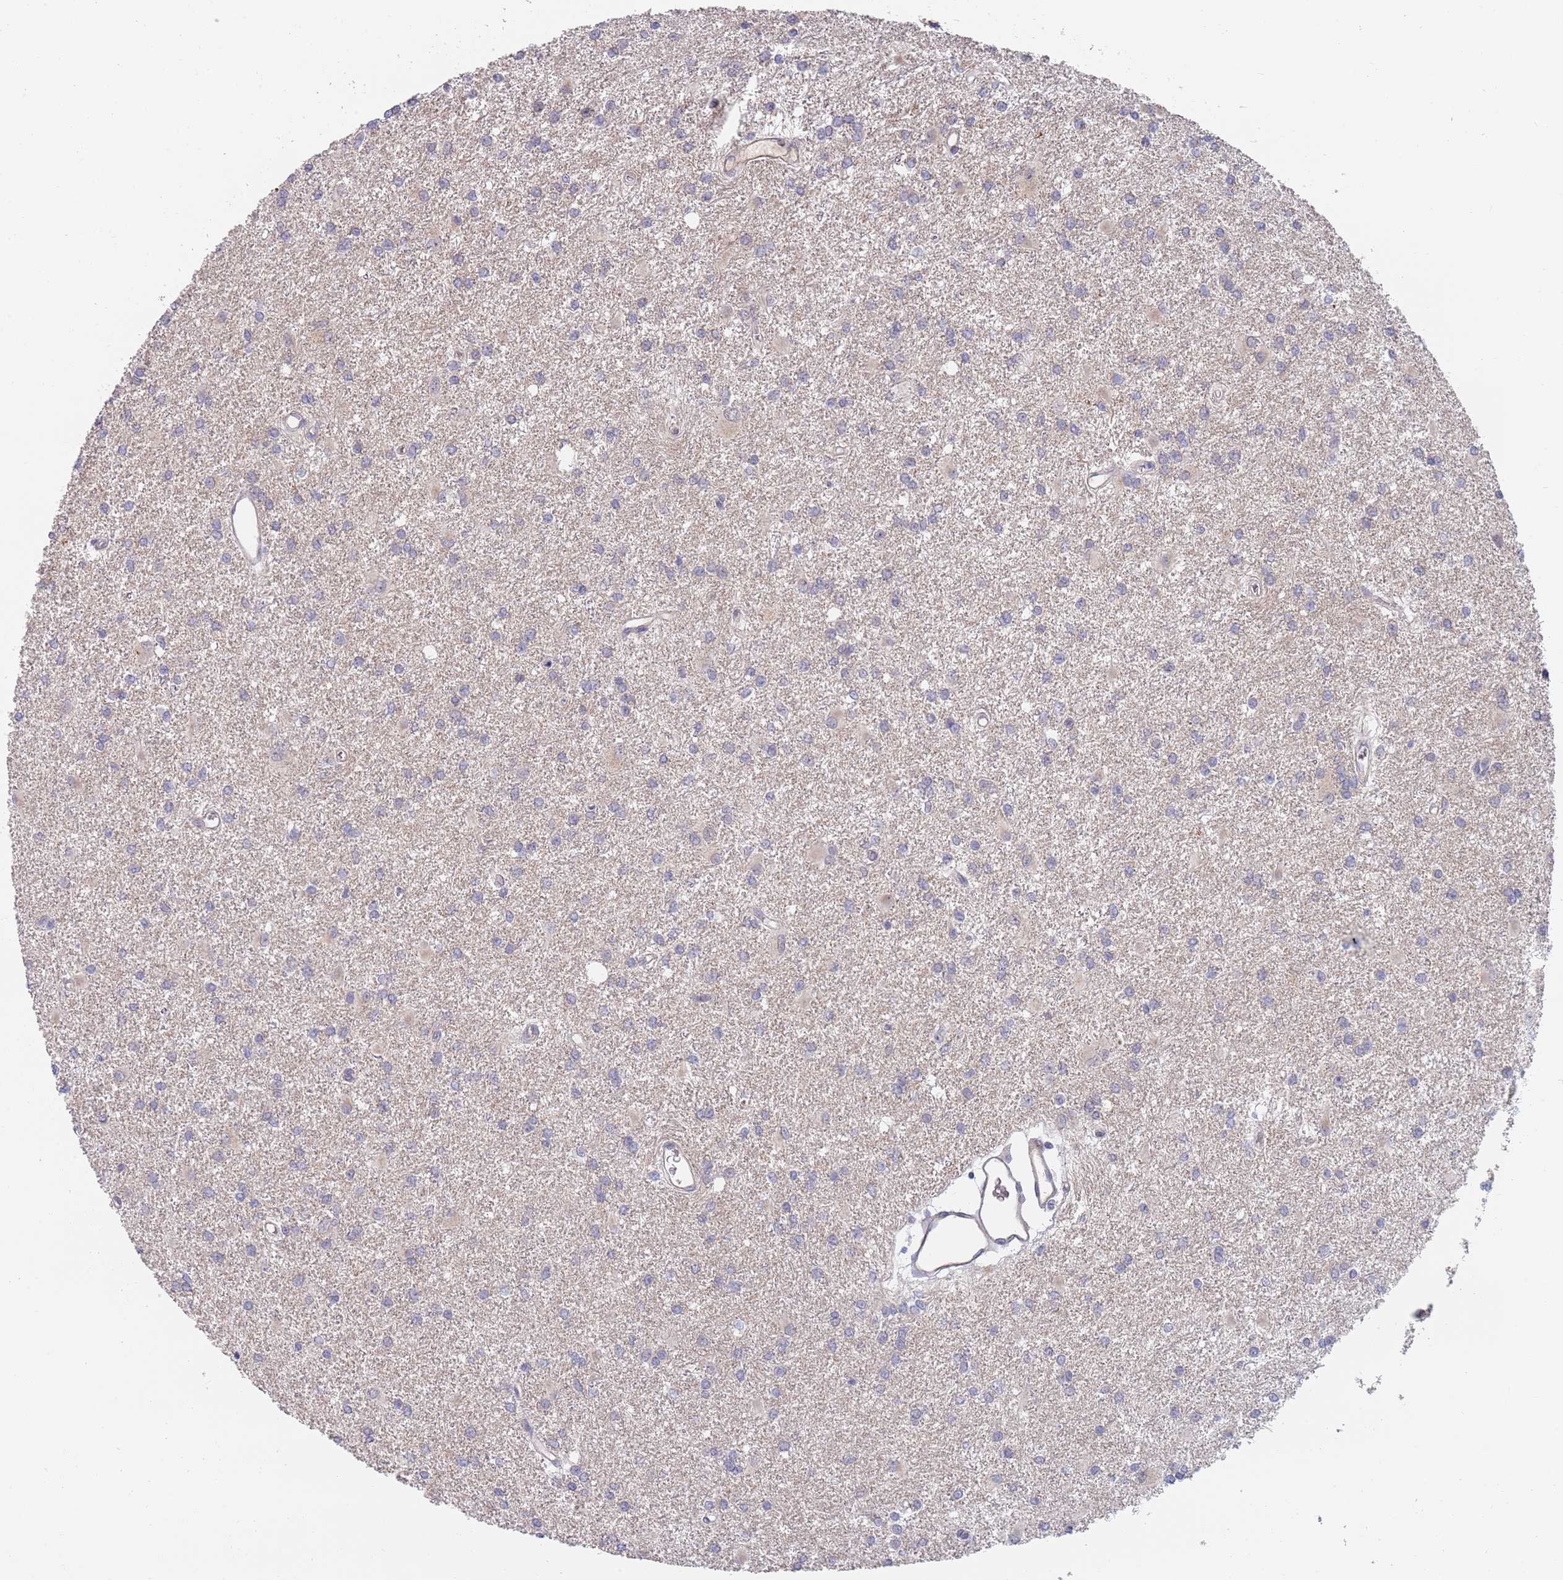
{"staining": {"intensity": "negative", "quantity": "none", "location": "none"}, "tissue": "glioma", "cell_type": "Tumor cells", "image_type": "cancer", "snomed": [{"axis": "morphology", "description": "Glioma, malignant, High grade"}, {"axis": "topography", "description": "Brain"}], "caption": "Tumor cells show no significant protein expression in glioma.", "gene": "B4GALT4", "patient": {"sex": "female", "age": 50}}